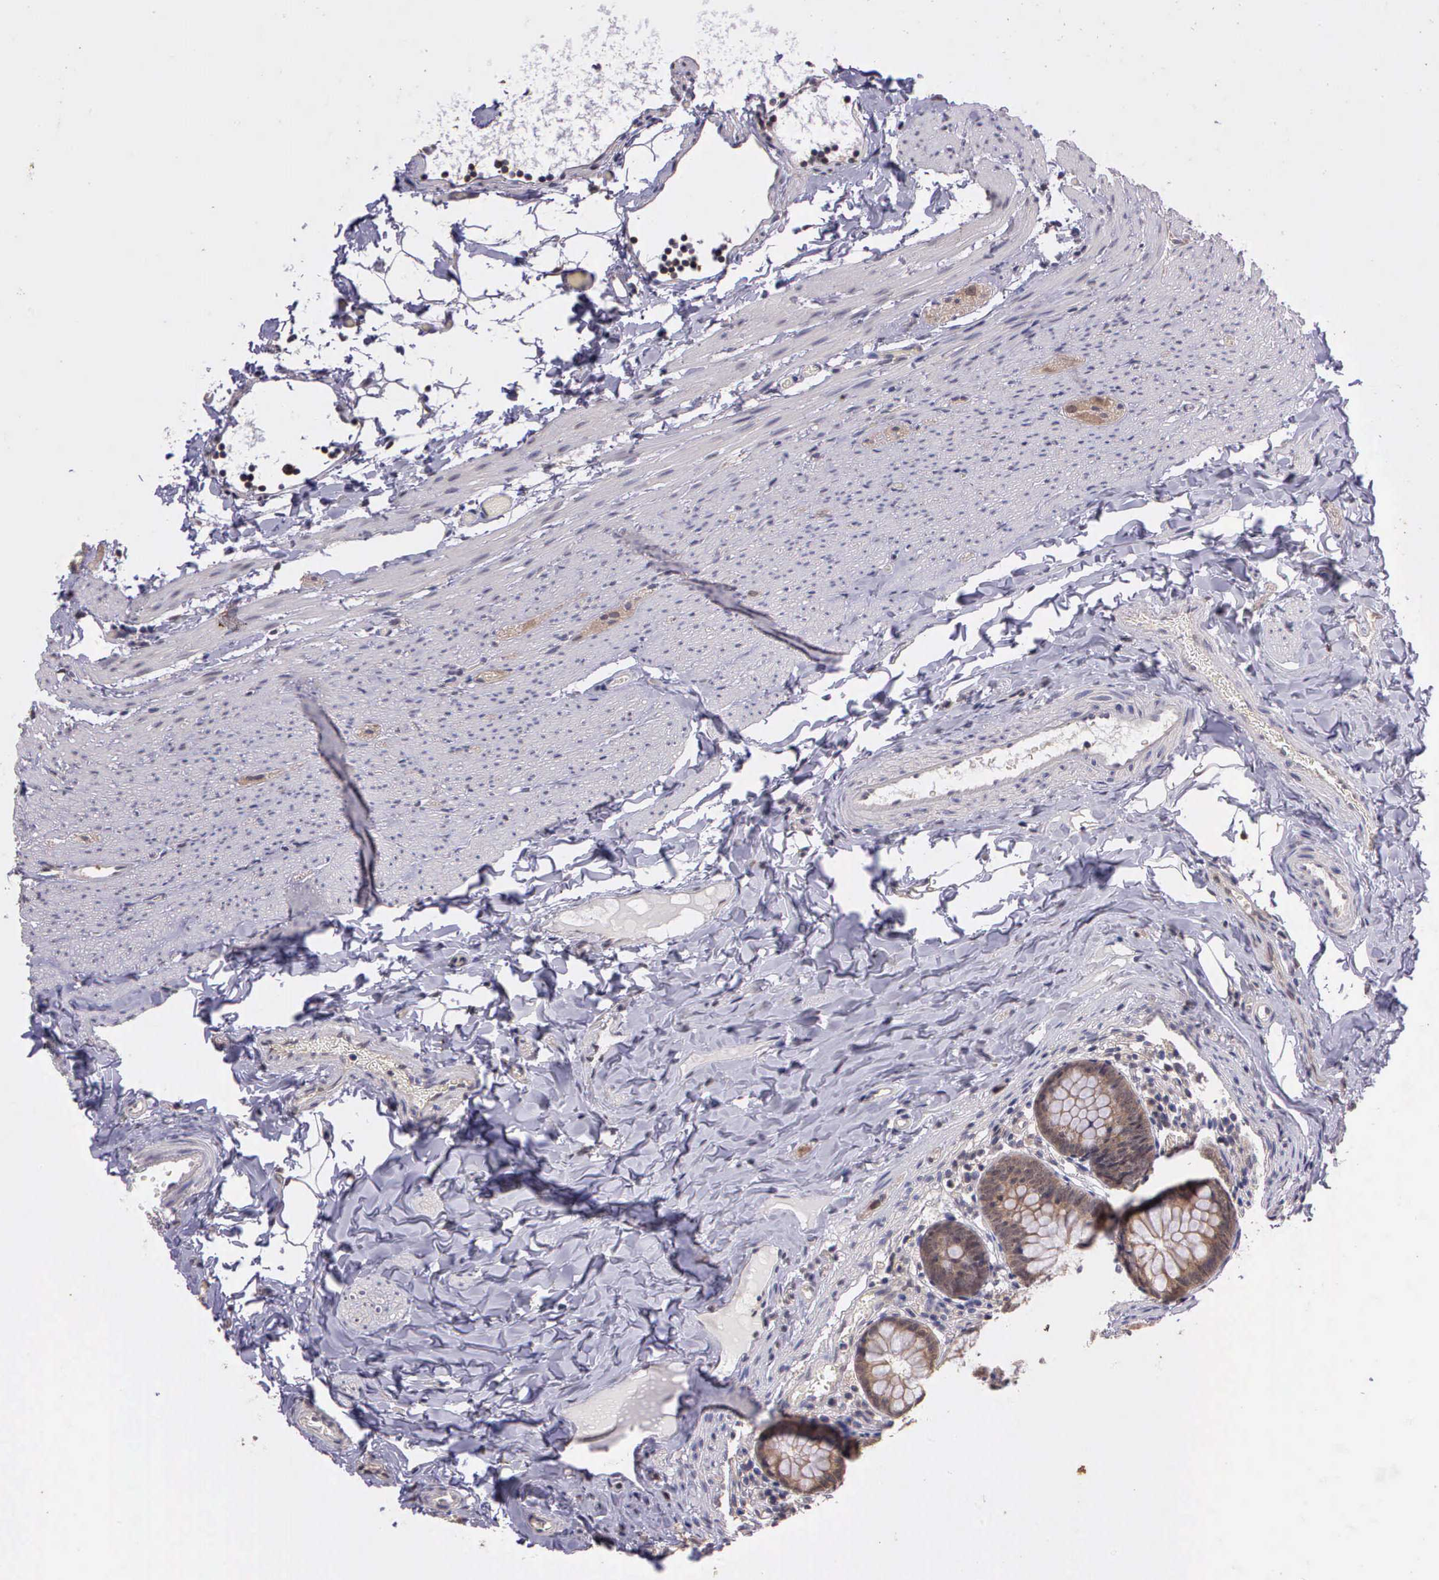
{"staining": {"intensity": "weak", "quantity": ">75%", "location": "cytoplasmic/membranous"}, "tissue": "appendix", "cell_type": "Glandular cells", "image_type": "normal", "snomed": [{"axis": "morphology", "description": "Normal tissue, NOS"}, {"axis": "topography", "description": "Appendix"}], "caption": "A brown stain highlights weak cytoplasmic/membranous expression of a protein in glandular cells of benign appendix. (DAB IHC with brightfield microscopy, high magnification).", "gene": "IGBP1P2", "patient": {"sex": "male", "age": 7}}